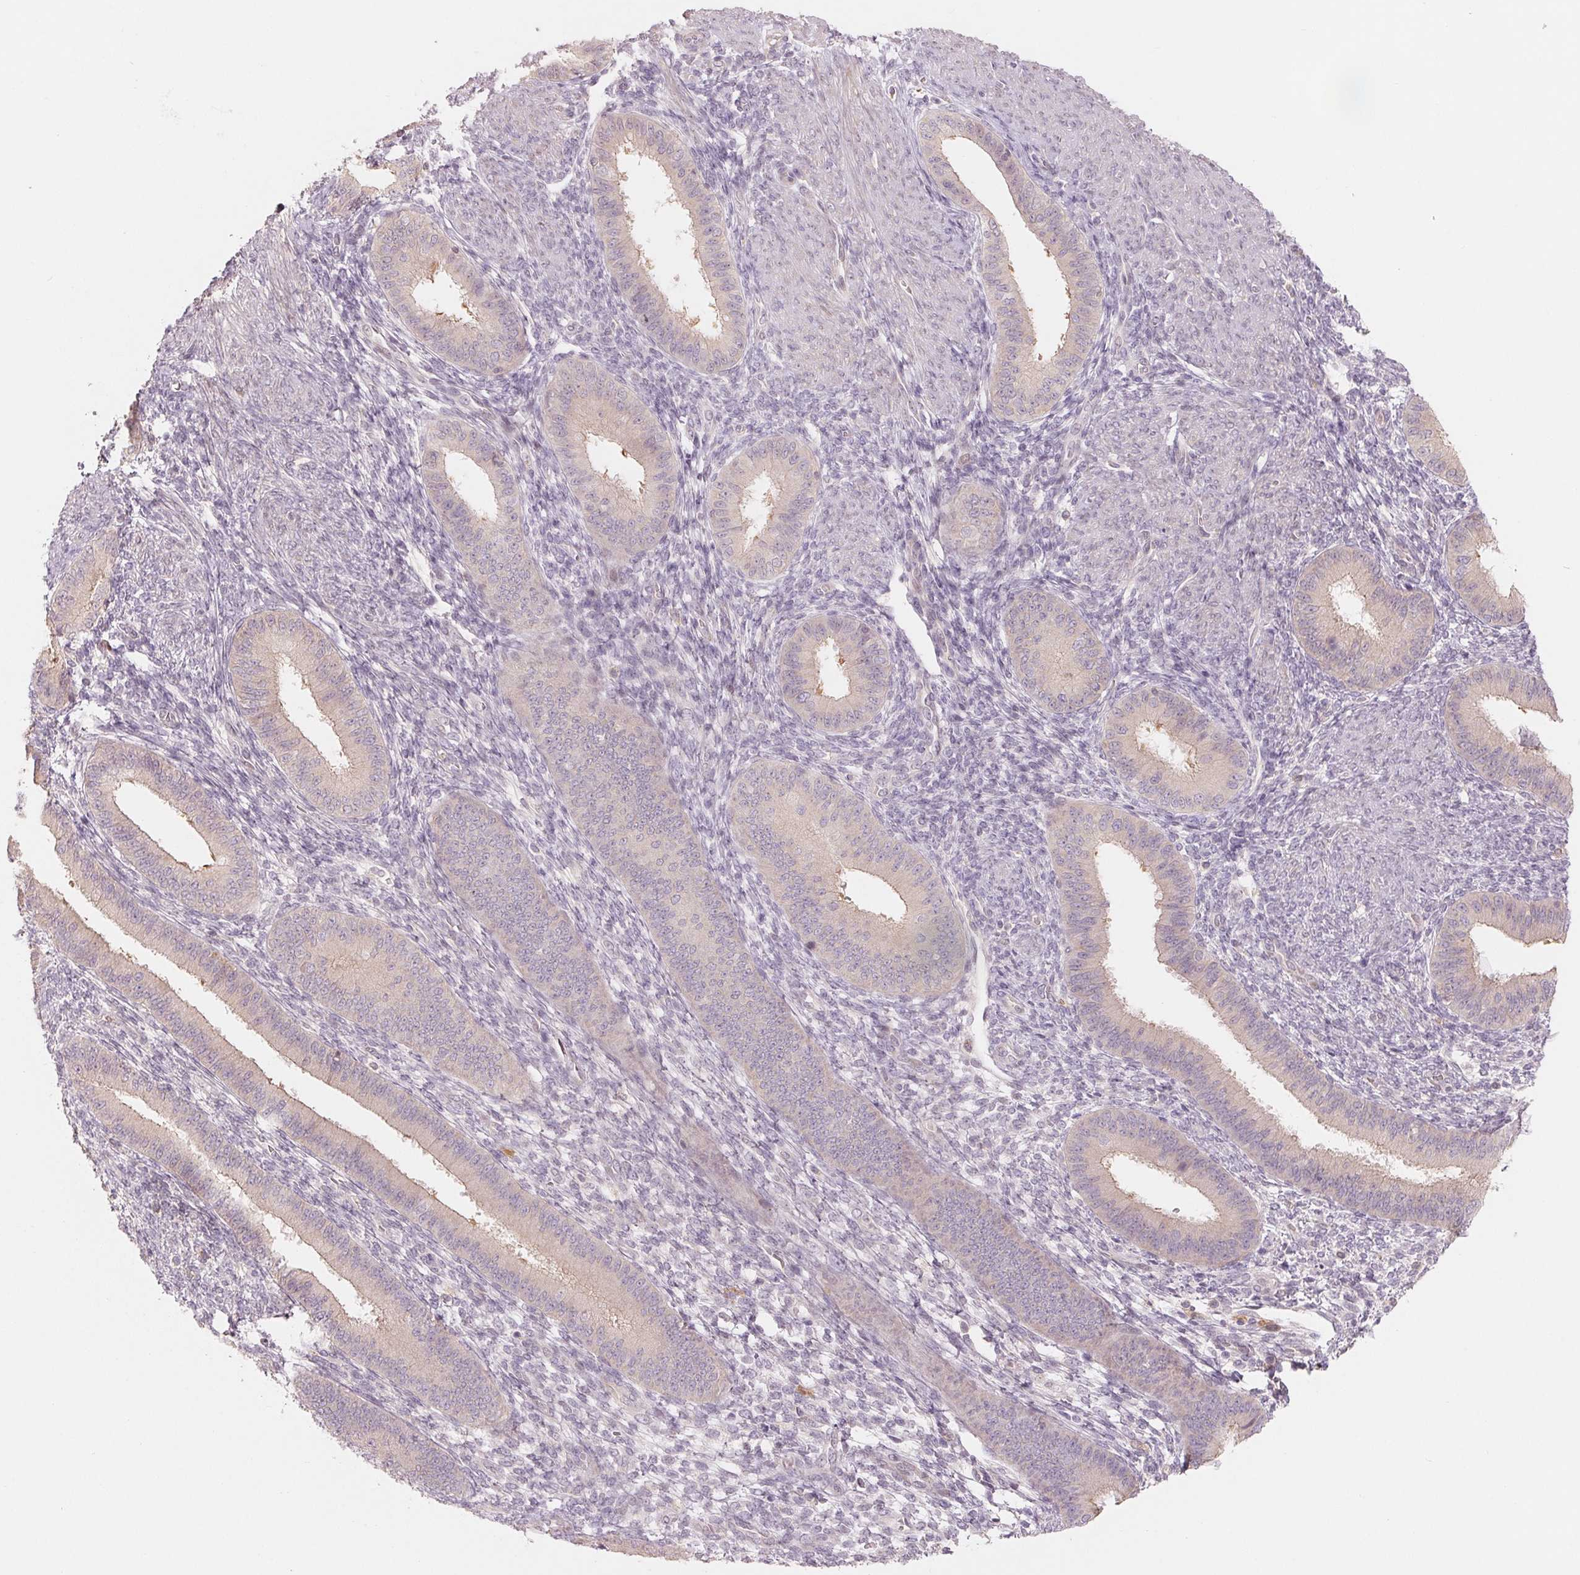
{"staining": {"intensity": "negative", "quantity": "none", "location": "none"}, "tissue": "endometrium", "cell_type": "Cells in endometrial stroma", "image_type": "normal", "snomed": [{"axis": "morphology", "description": "Normal tissue, NOS"}, {"axis": "topography", "description": "Endometrium"}], "caption": "High power microscopy micrograph of an IHC image of benign endometrium, revealing no significant staining in cells in endometrial stroma. (Brightfield microscopy of DAB immunohistochemistry (IHC) at high magnification).", "gene": "DENND2C", "patient": {"sex": "female", "age": 39}}